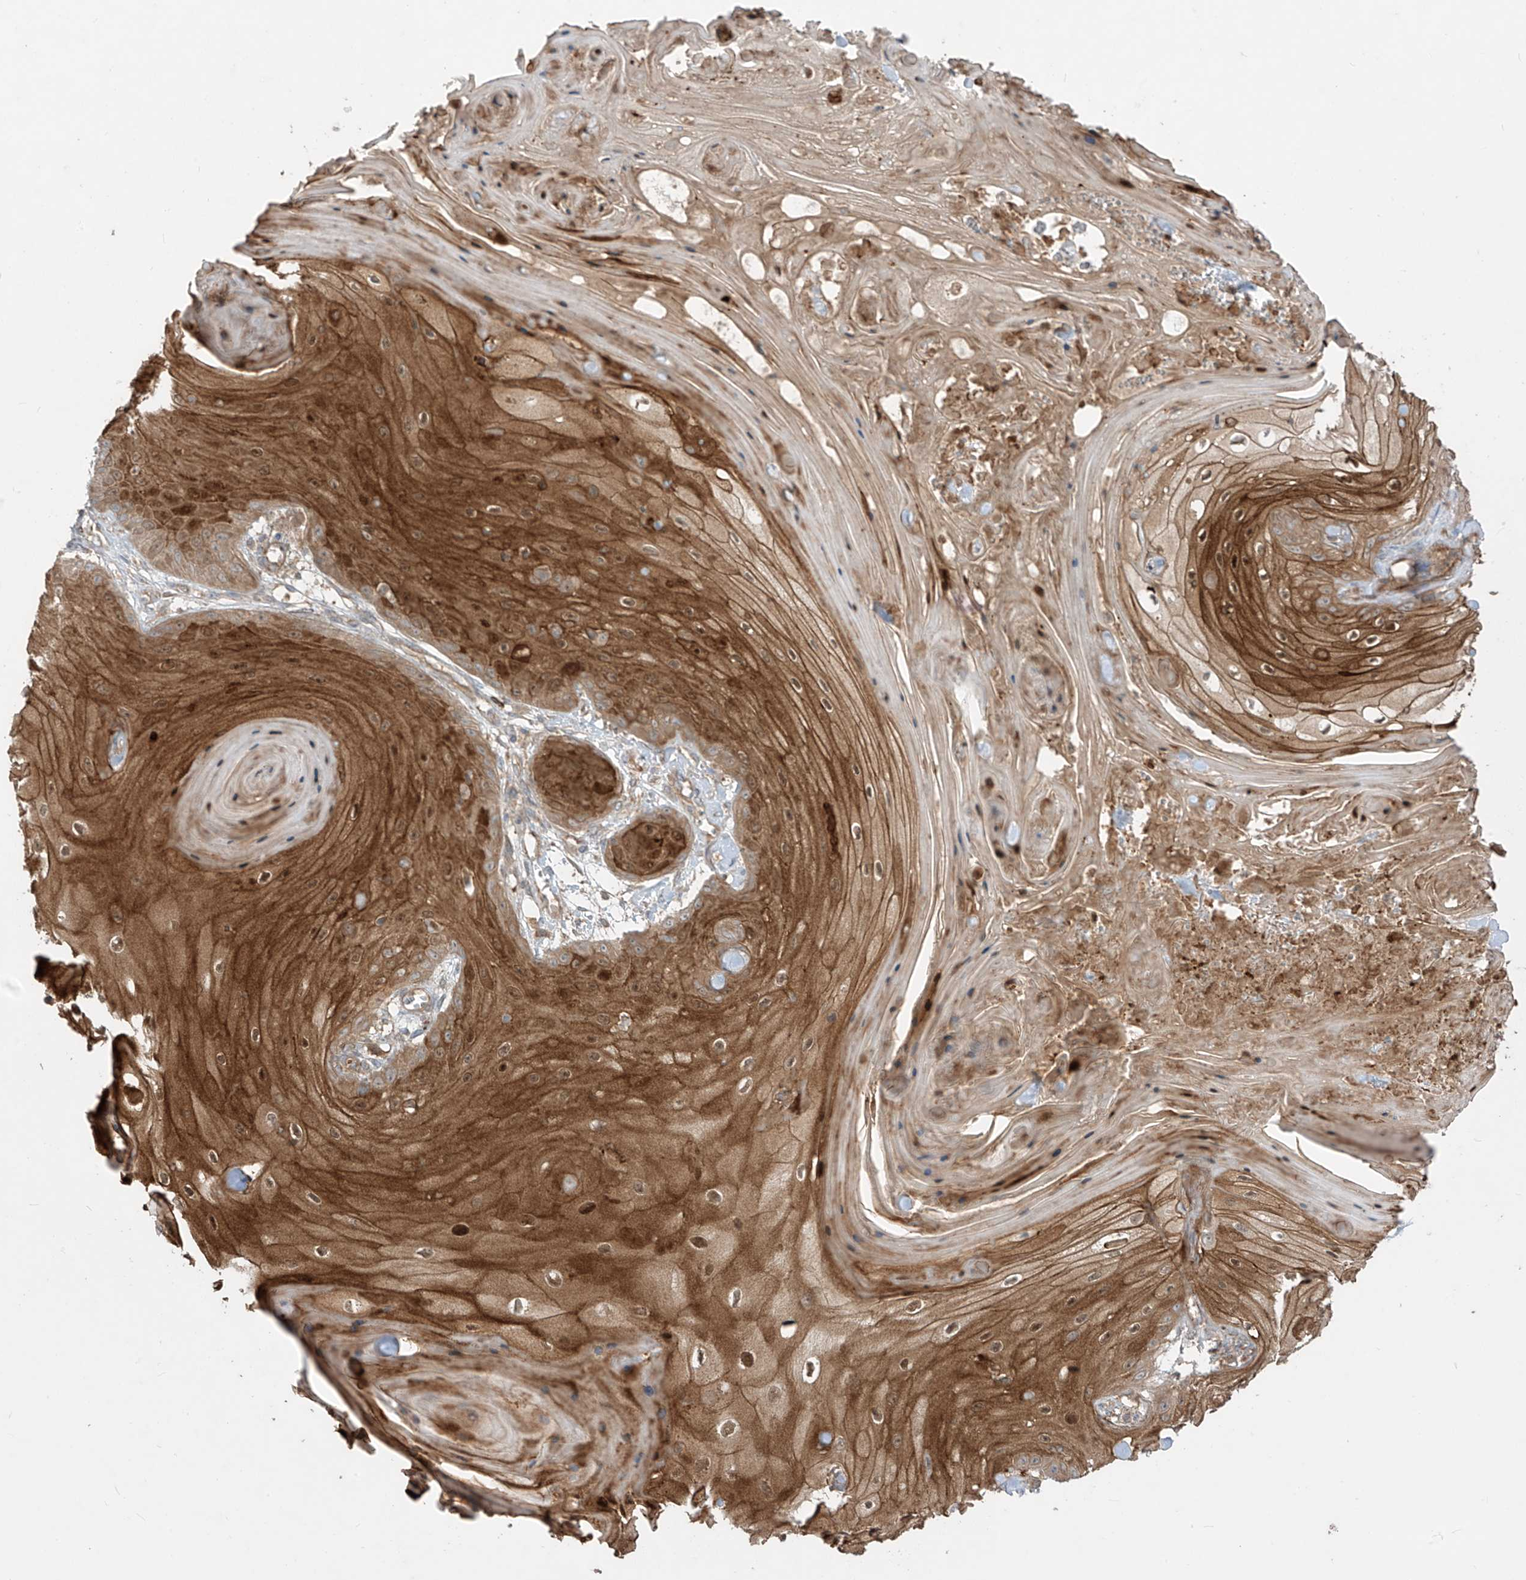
{"staining": {"intensity": "moderate", "quantity": ">75%", "location": "cytoplasmic/membranous,nuclear"}, "tissue": "skin cancer", "cell_type": "Tumor cells", "image_type": "cancer", "snomed": [{"axis": "morphology", "description": "Squamous cell carcinoma, NOS"}, {"axis": "topography", "description": "Skin"}], "caption": "Squamous cell carcinoma (skin) stained for a protein shows moderate cytoplasmic/membranous and nuclear positivity in tumor cells.", "gene": "TRMU", "patient": {"sex": "male", "age": 74}}